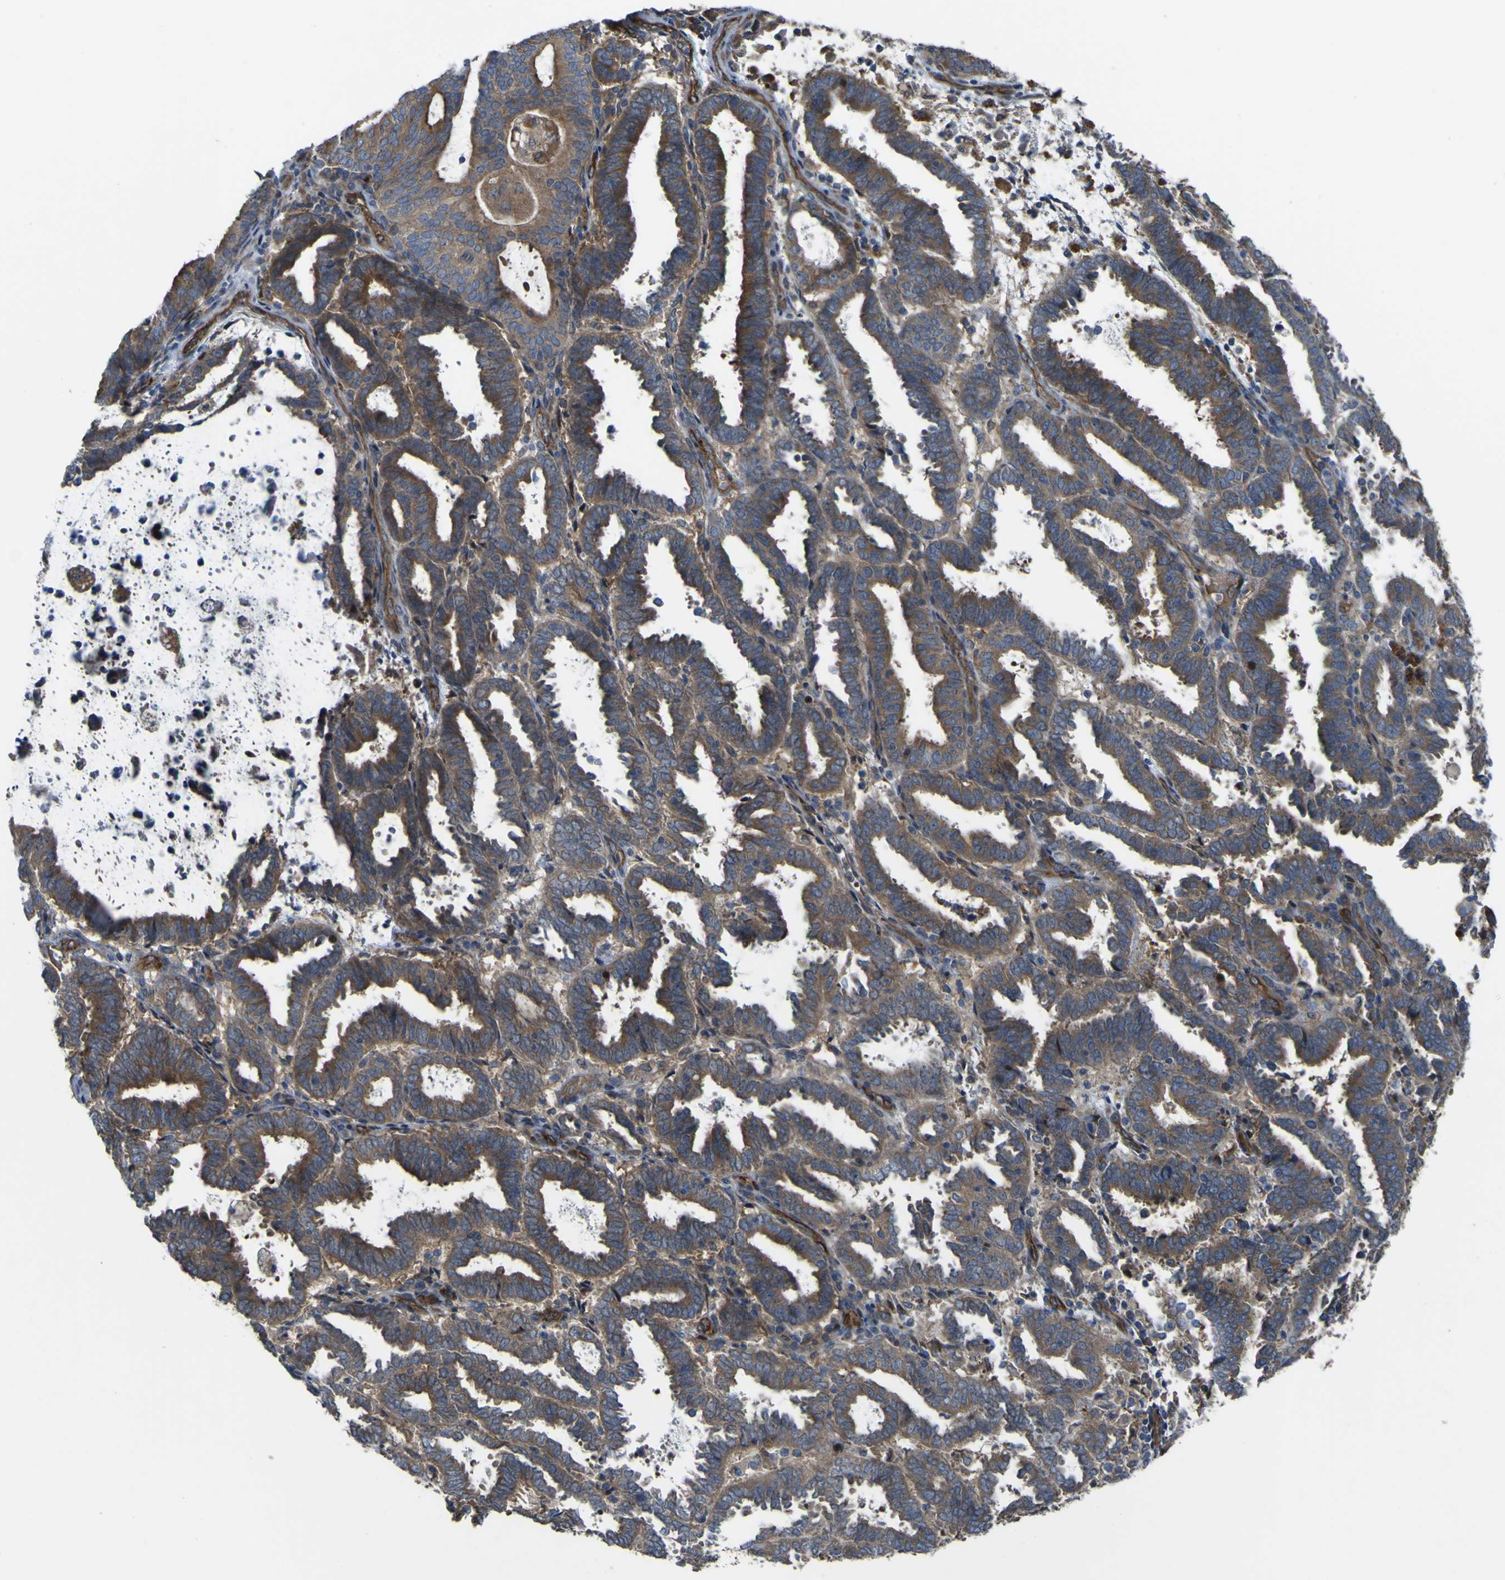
{"staining": {"intensity": "moderate", "quantity": ">75%", "location": "cytoplasmic/membranous"}, "tissue": "endometrial cancer", "cell_type": "Tumor cells", "image_type": "cancer", "snomed": [{"axis": "morphology", "description": "Adenocarcinoma, NOS"}, {"axis": "topography", "description": "Uterus"}], "caption": "DAB (3,3'-diaminobenzidine) immunohistochemical staining of endometrial adenocarcinoma shows moderate cytoplasmic/membranous protein staining in approximately >75% of tumor cells. (IHC, brightfield microscopy, high magnification).", "gene": "FBXO30", "patient": {"sex": "female", "age": 83}}